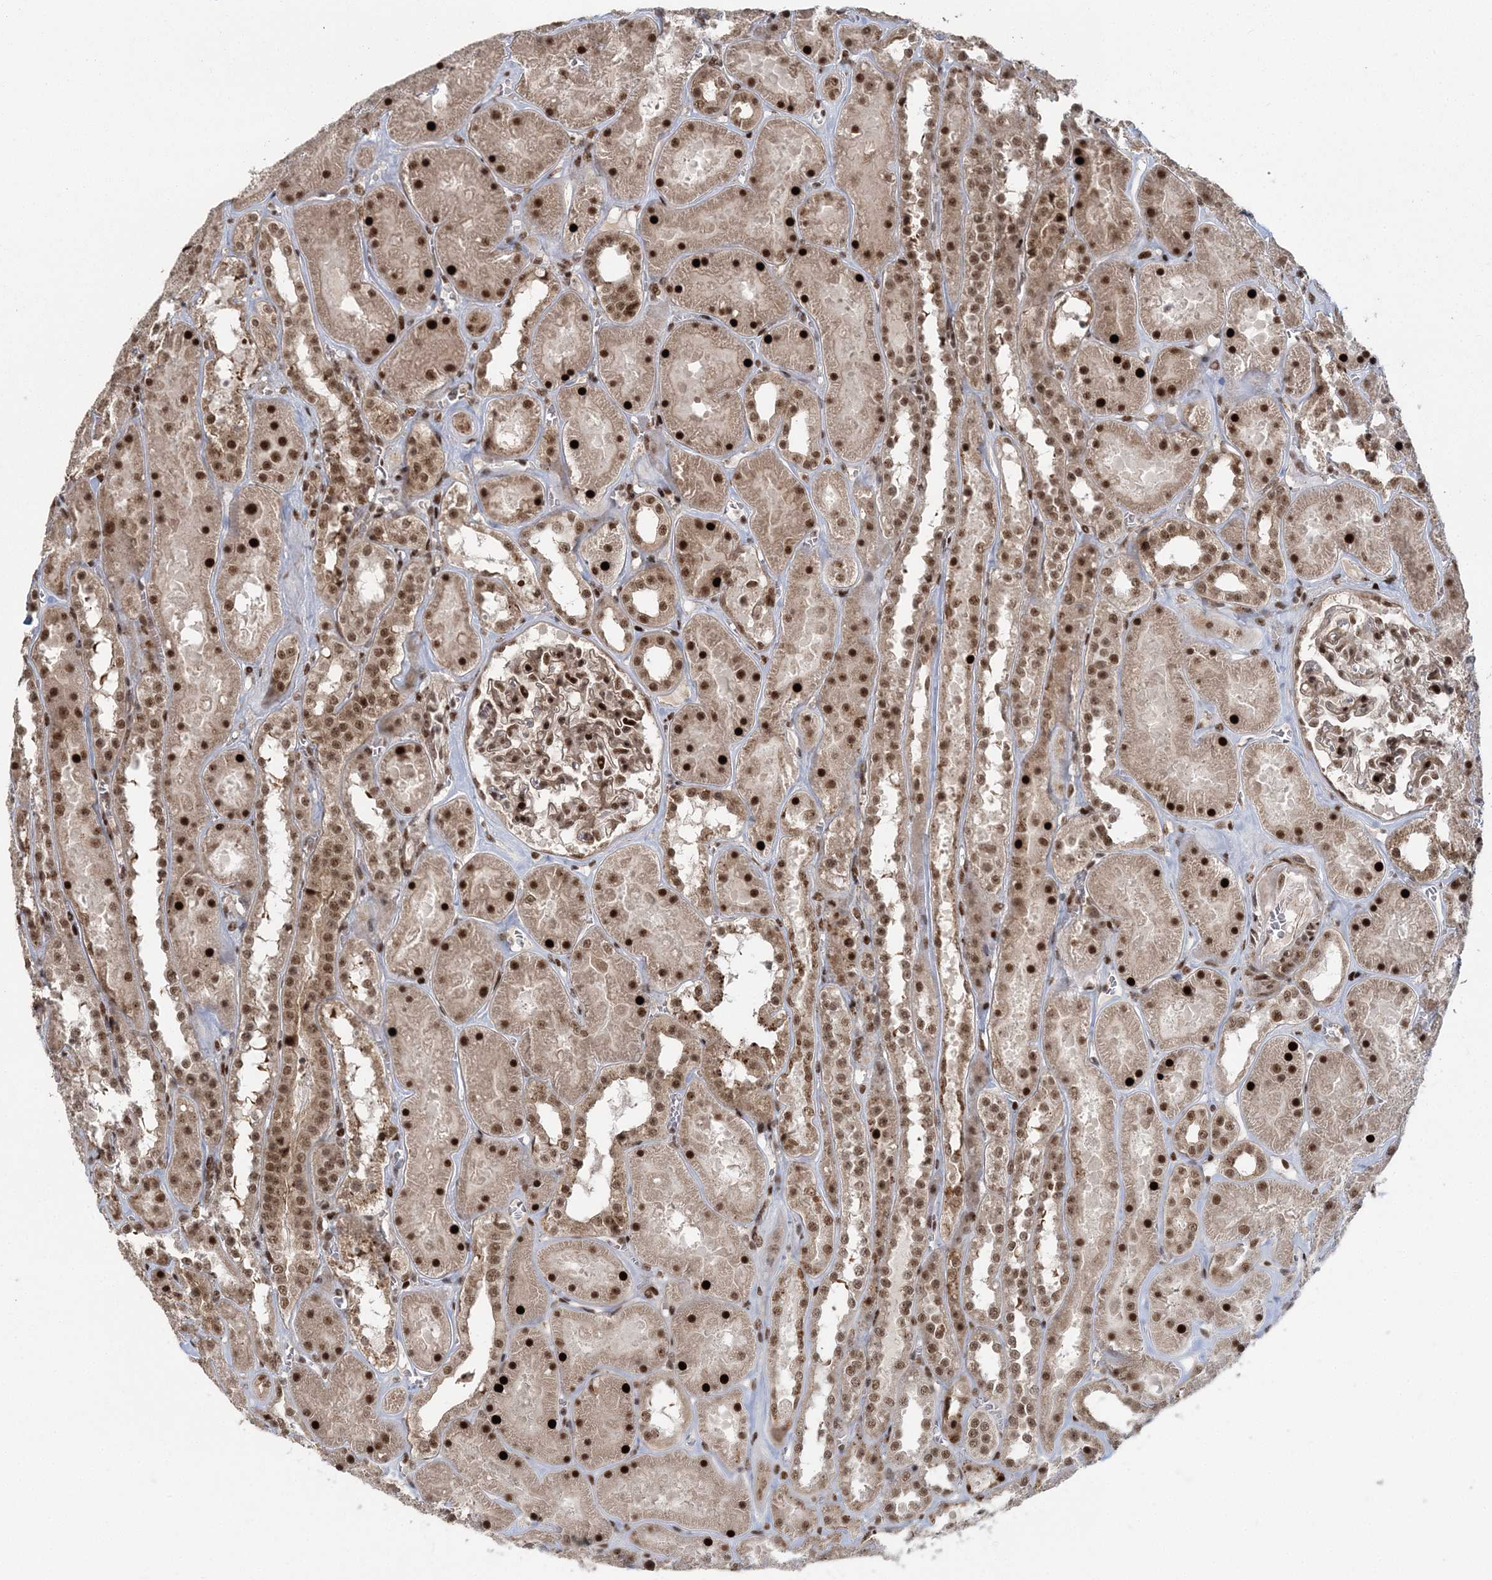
{"staining": {"intensity": "strong", "quantity": ">75%", "location": "cytoplasmic/membranous,nuclear"}, "tissue": "kidney", "cell_type": "Cells in glomeruli", "image_type": "normal", "snomed": [{"axis": "morphology", "description": "Normal tissue, NOS"}, {"axis": "topography", "description": "Kidney"}], "caption": "IHC micrograph of benign kidney stained for a protein (brown), which shows high levels of strong cytoplasmic/membranous,nuclear positivity in about >75% of cells in glomeruli.", "gene": "CWC22", "patient": {"sex": "female", "age": 41}}